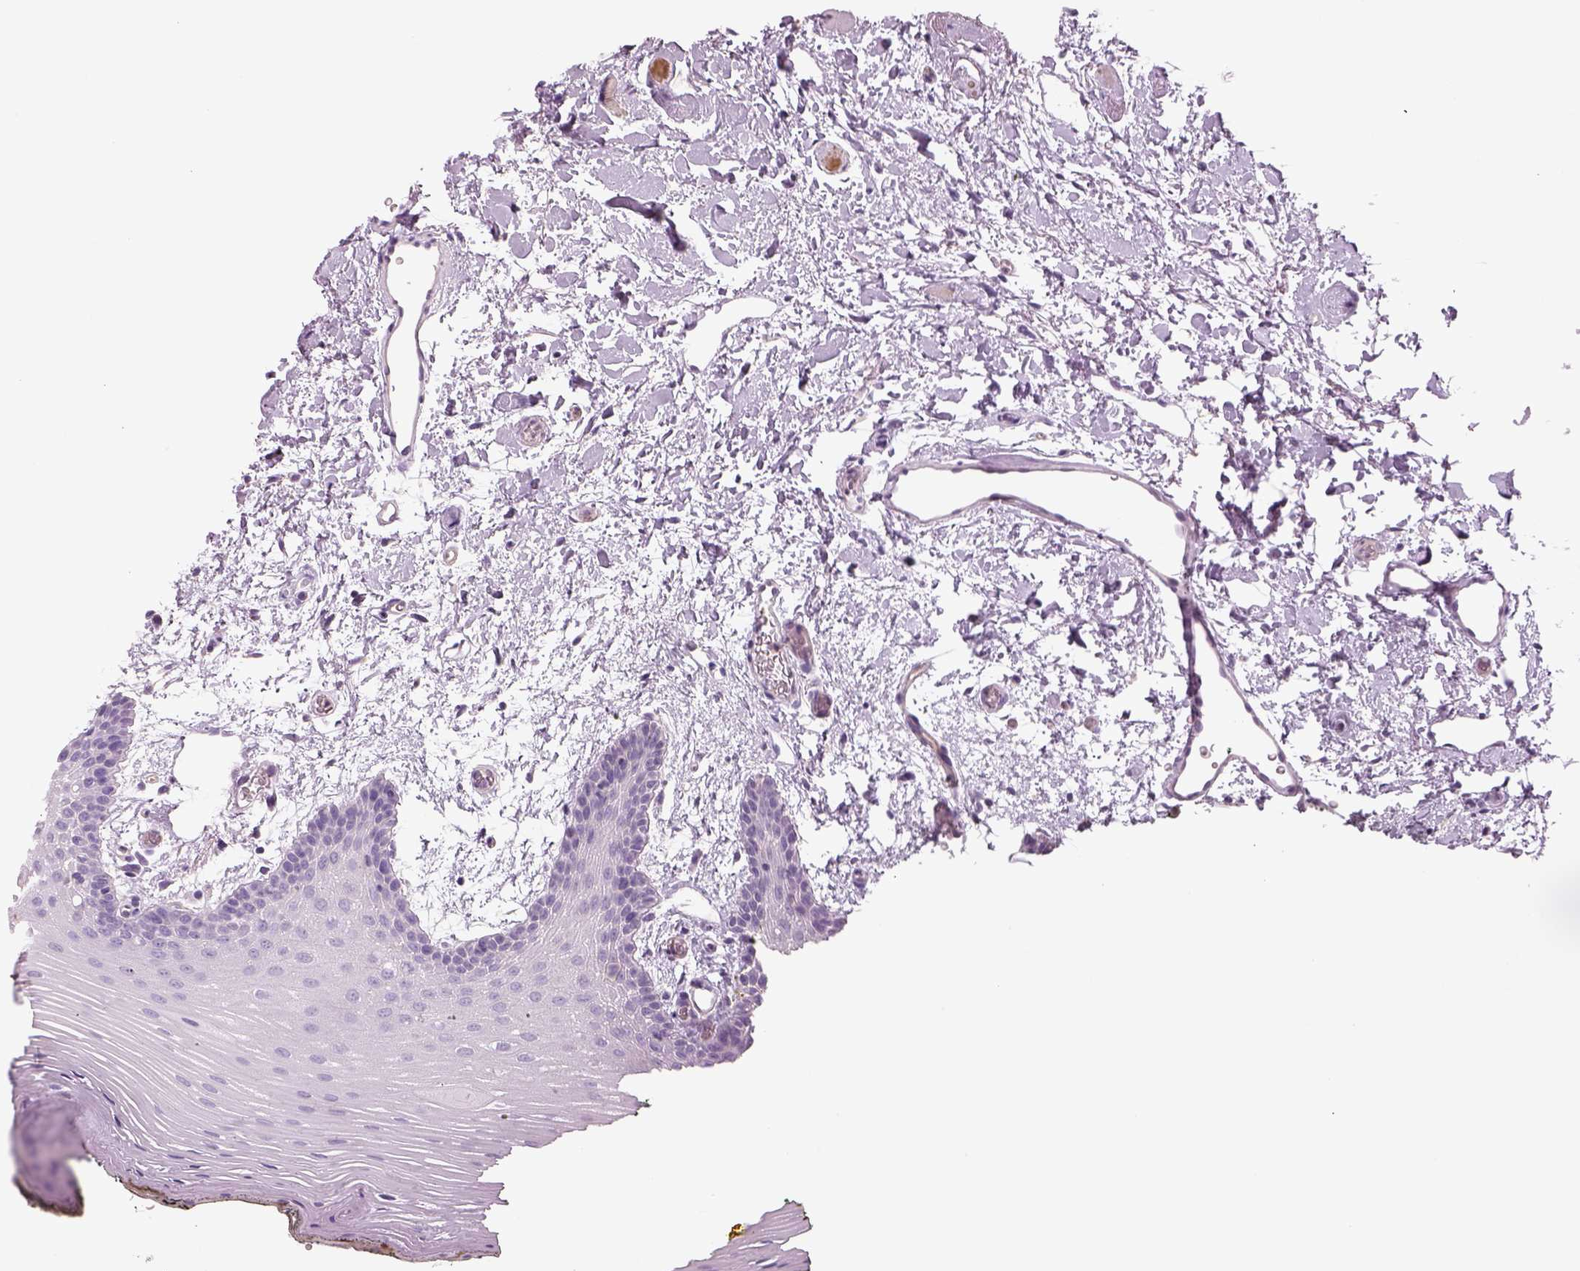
{"staining": {"intensity": "negative", "quantity": "none", "location": "none"}, "tissue": "oral mucosa", "cell_type": "Squamous epithelial cells", "image_type": "normal", "snomed": [{"axis": "morphology", "description": "Normal tissue, NOS"}, {"axis": "topography", "description": "Oral tissue"}, {"axis": "topography", "description": "Head-Neck"}], "caption": "Immunohistochemical staining of benign oral mucosa demonstrates no significant positivity in squamous epithelial cells. The staining was performed using DAB to visualize the protein expression in brown, while the nuclei were stained in blue with hematoxylin (Magnification: 20x).", "gene": "SLC1A7", "patient": {"sex": "male", "age": 65}}